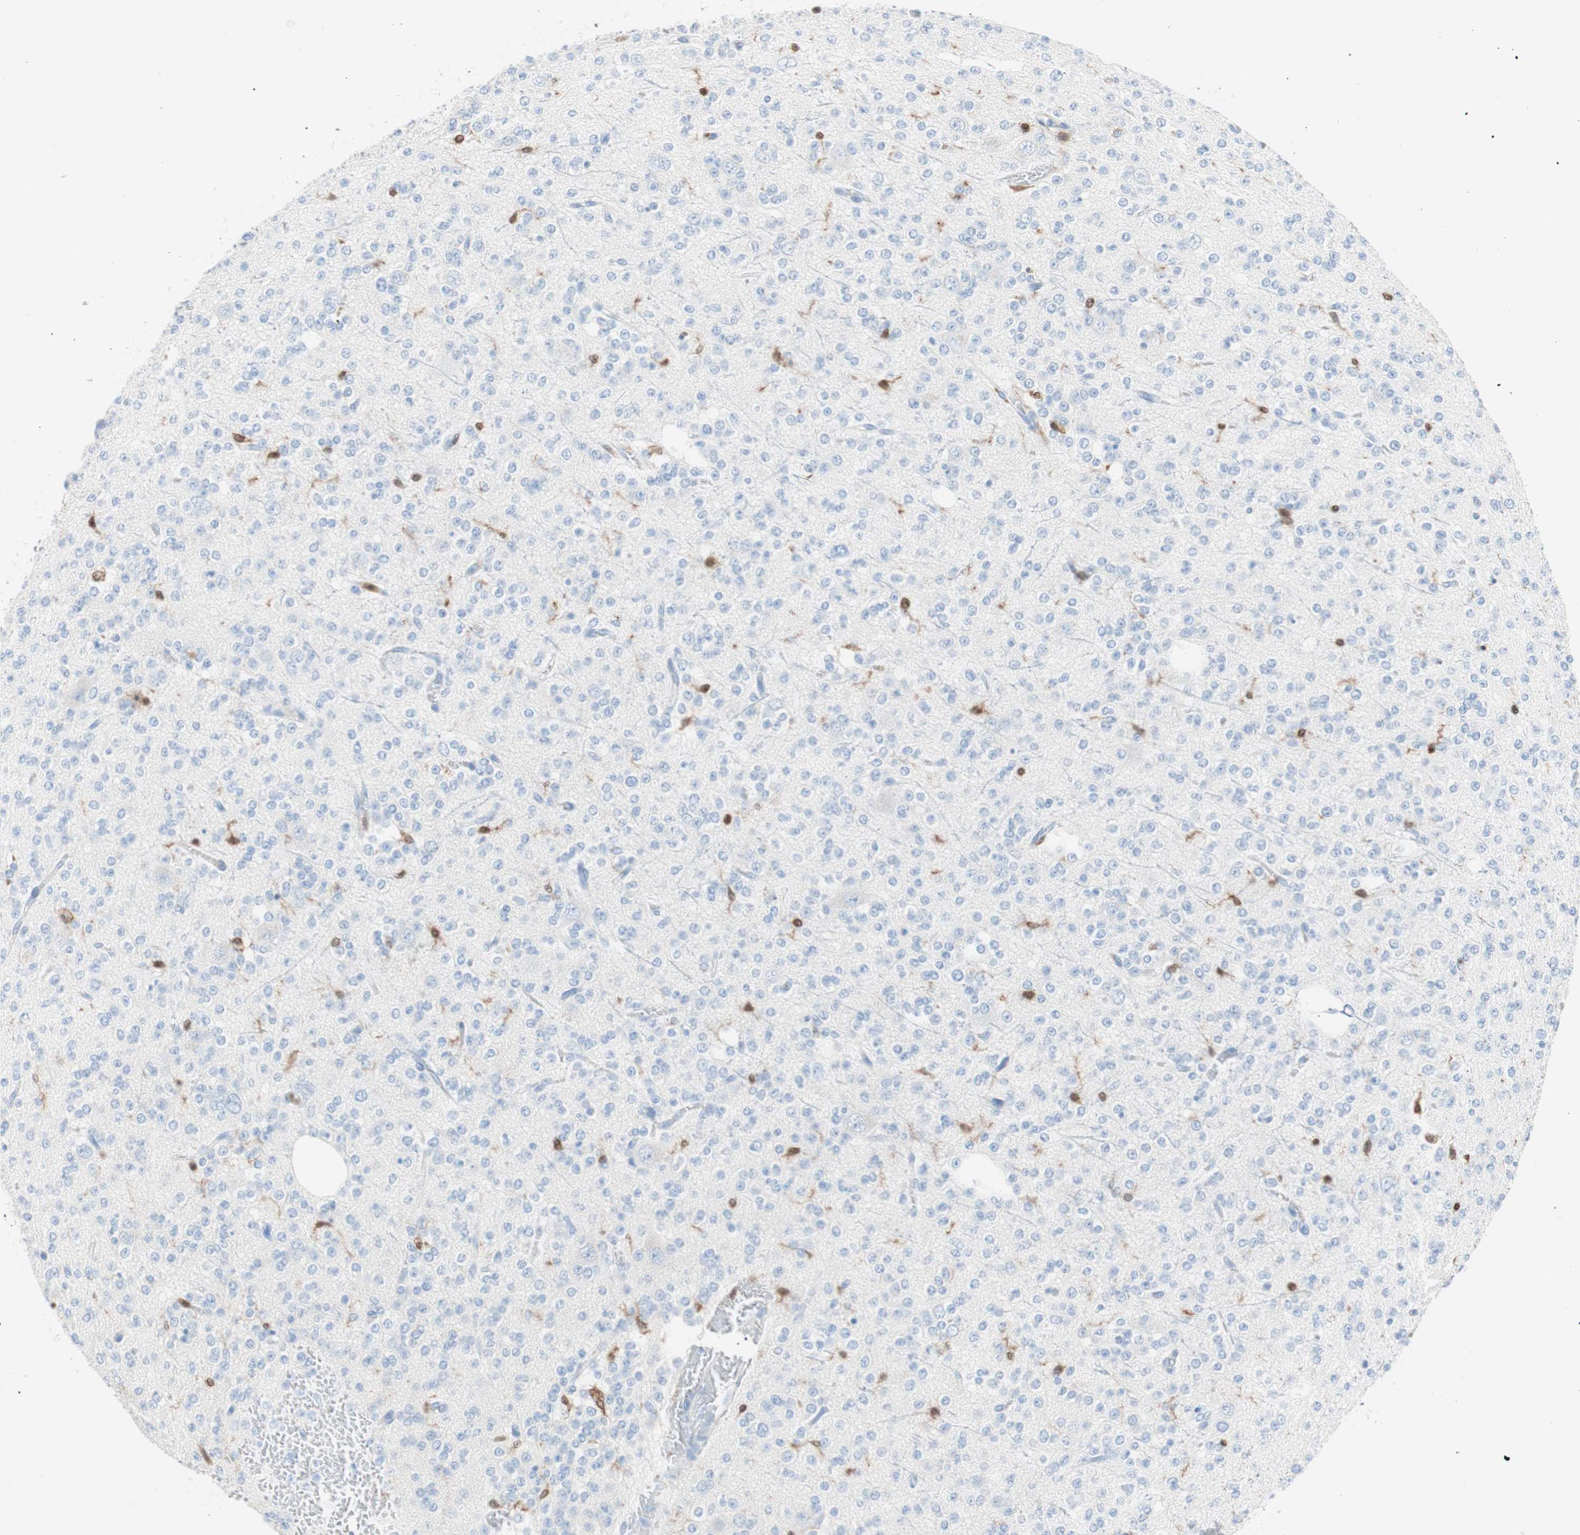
{"staining": {"intensity": "strong", "quantity": "<25%", "location": "nuclear"}, "tissue": "glioma", "cell_type": "Tumor cells", "image_type": "cancer", "snomed": [{"axis": "morphology", "description": "Glioma, malignant, Low grade"}, {"axis": "topography", "description": "Brain"}], "caption": "The photomicrograph demonstrates a brown stain indicating the presence of a protein in the nuclear of tumor cells in glioma.", "gene": "IL18", "patient": {"sex": "male", "age": 38}}